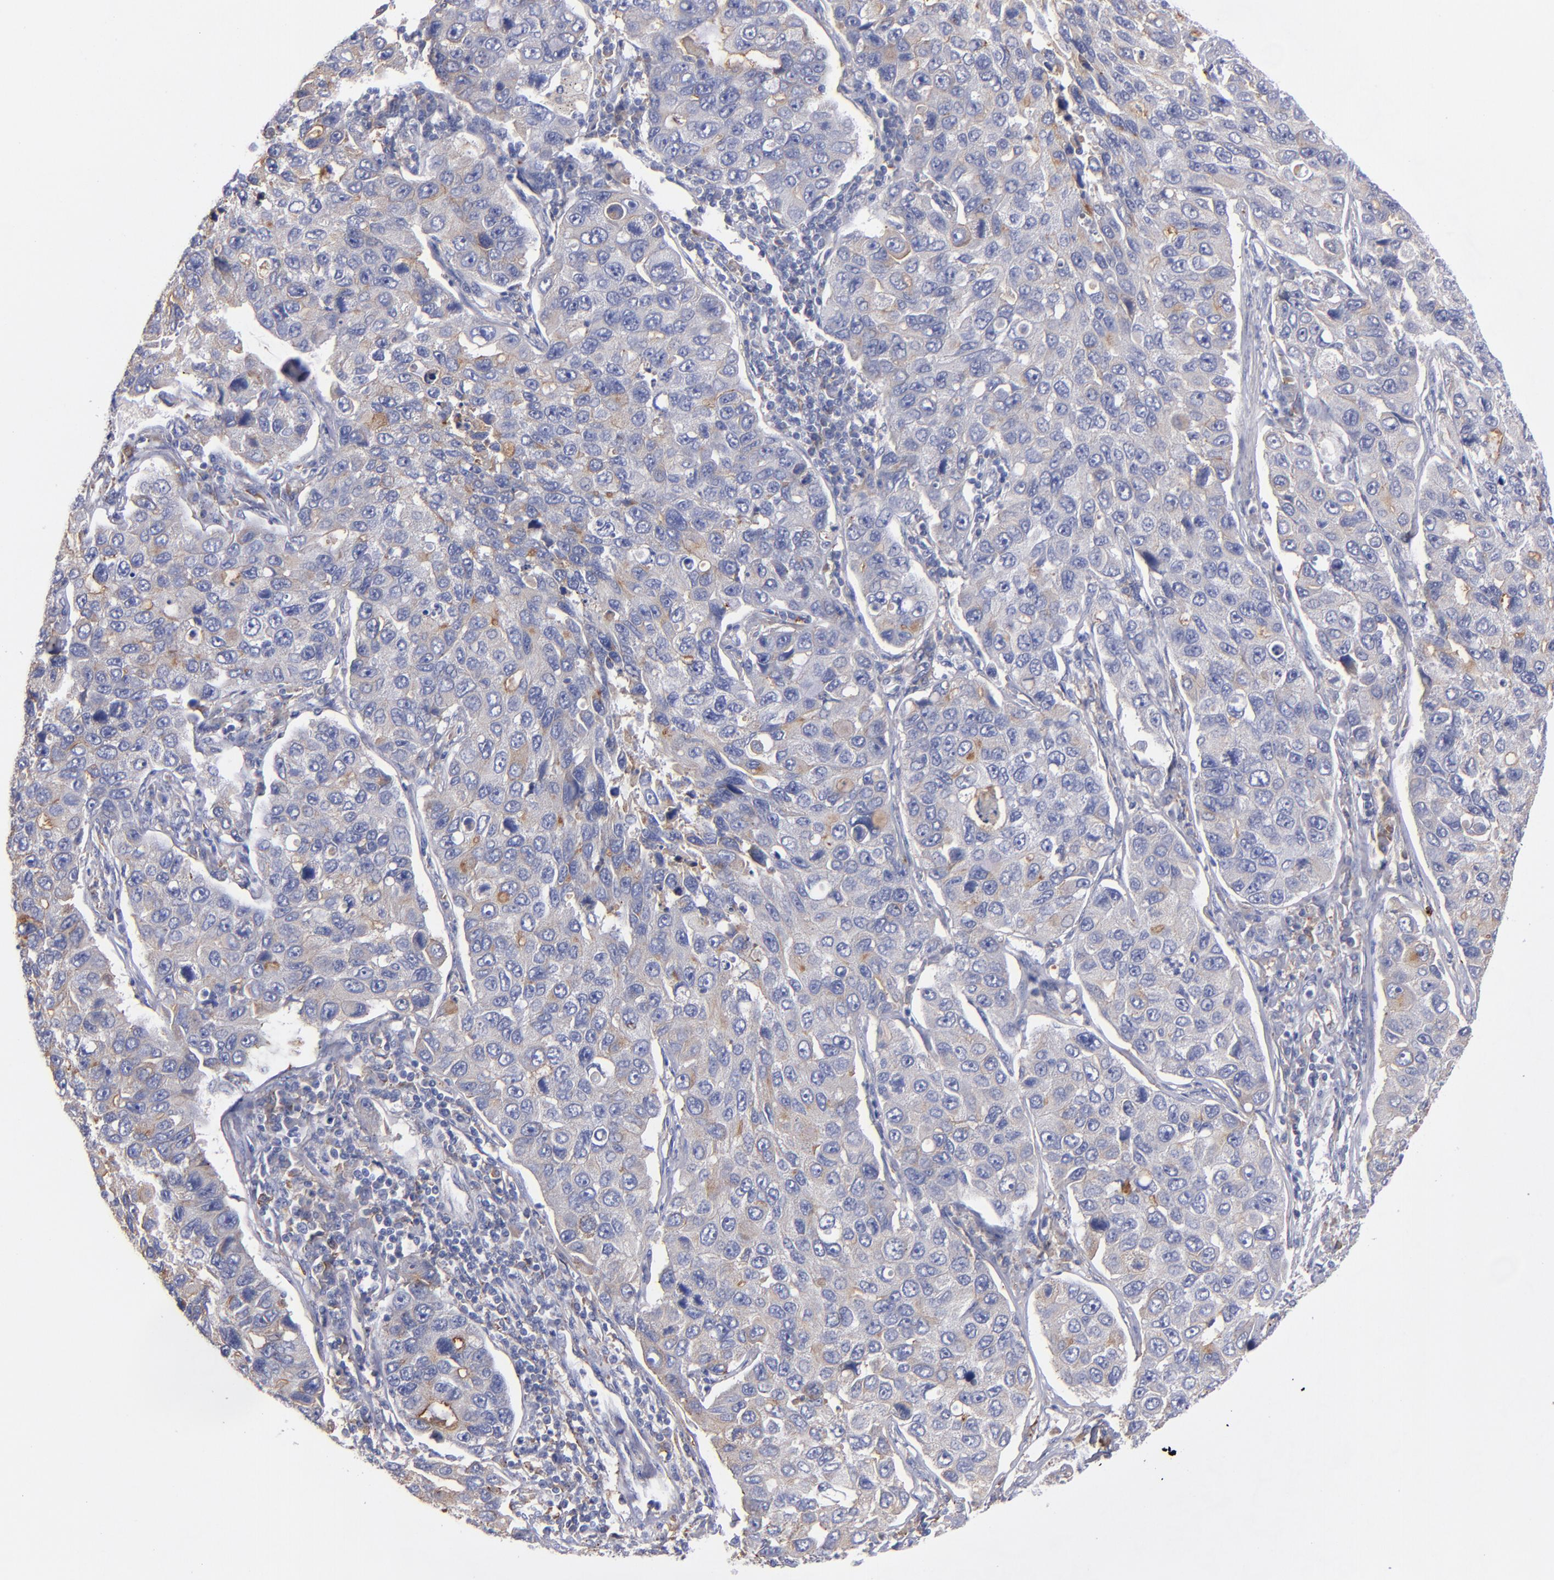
{"staining": {"intensity": "weak", "quantity": "25%-75%", "location": "cytoplasmic/membranous"}, "tissue": "lung cancer", "cell_type": "Tumor cells", "image_type": "cancer", "snomed": [{"axis": "morphology", "description": "Adenocarcinoma, NOS"}, {"axis": "topography", "description": "Lung"}], "caption": "Tumor cells show weak cytoplasmic/membranous staining in about 25%-75% of cells in lung cancer.", "gene": "MFGE8", "patient": {"sex": "male", "age": 64}}